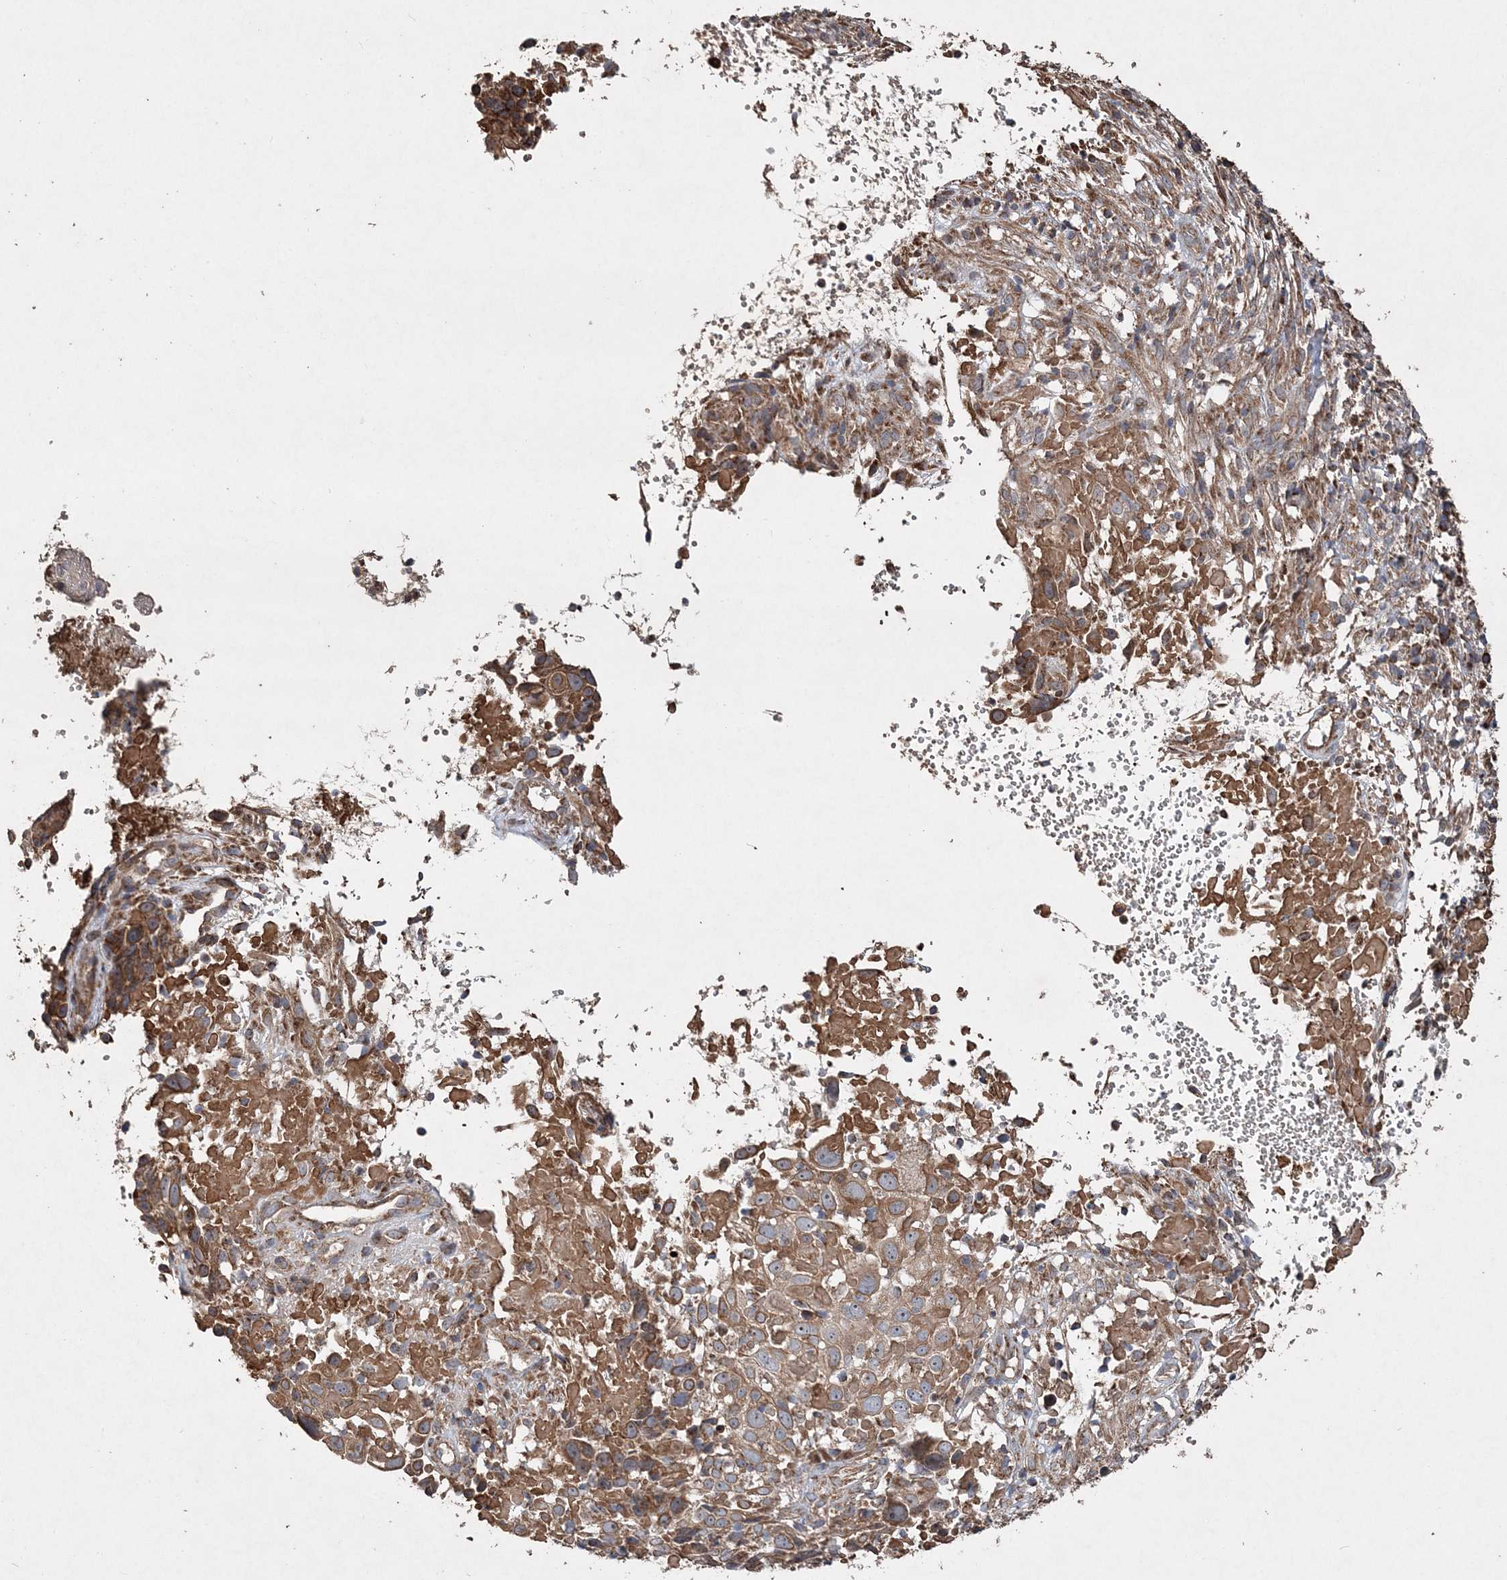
{"staining": {"intensity": "moderate", "quantity": ">75%", "location": "cytoplasmic/membranous"}, "tissue": "cervical cancer", "cell_type": "Tumor cells", "image_type": "cancer", "snomed": [{"axis": "morphology", "description": "Squamous cell carcinoma, NOS"}, {"axis": "topography", "description": "Cervix"}], "caption": "Immunohistochemistry (IHC) photomicrograph of squamous cell carcinoma (cervical) stained for a protein (brown), which exhibits medium levels of moderate cytoplasmic/membranous staining in approximately >75% of tumor cells.", "gene": "POC5", "patient": {"sex": "female", "age": 74}}